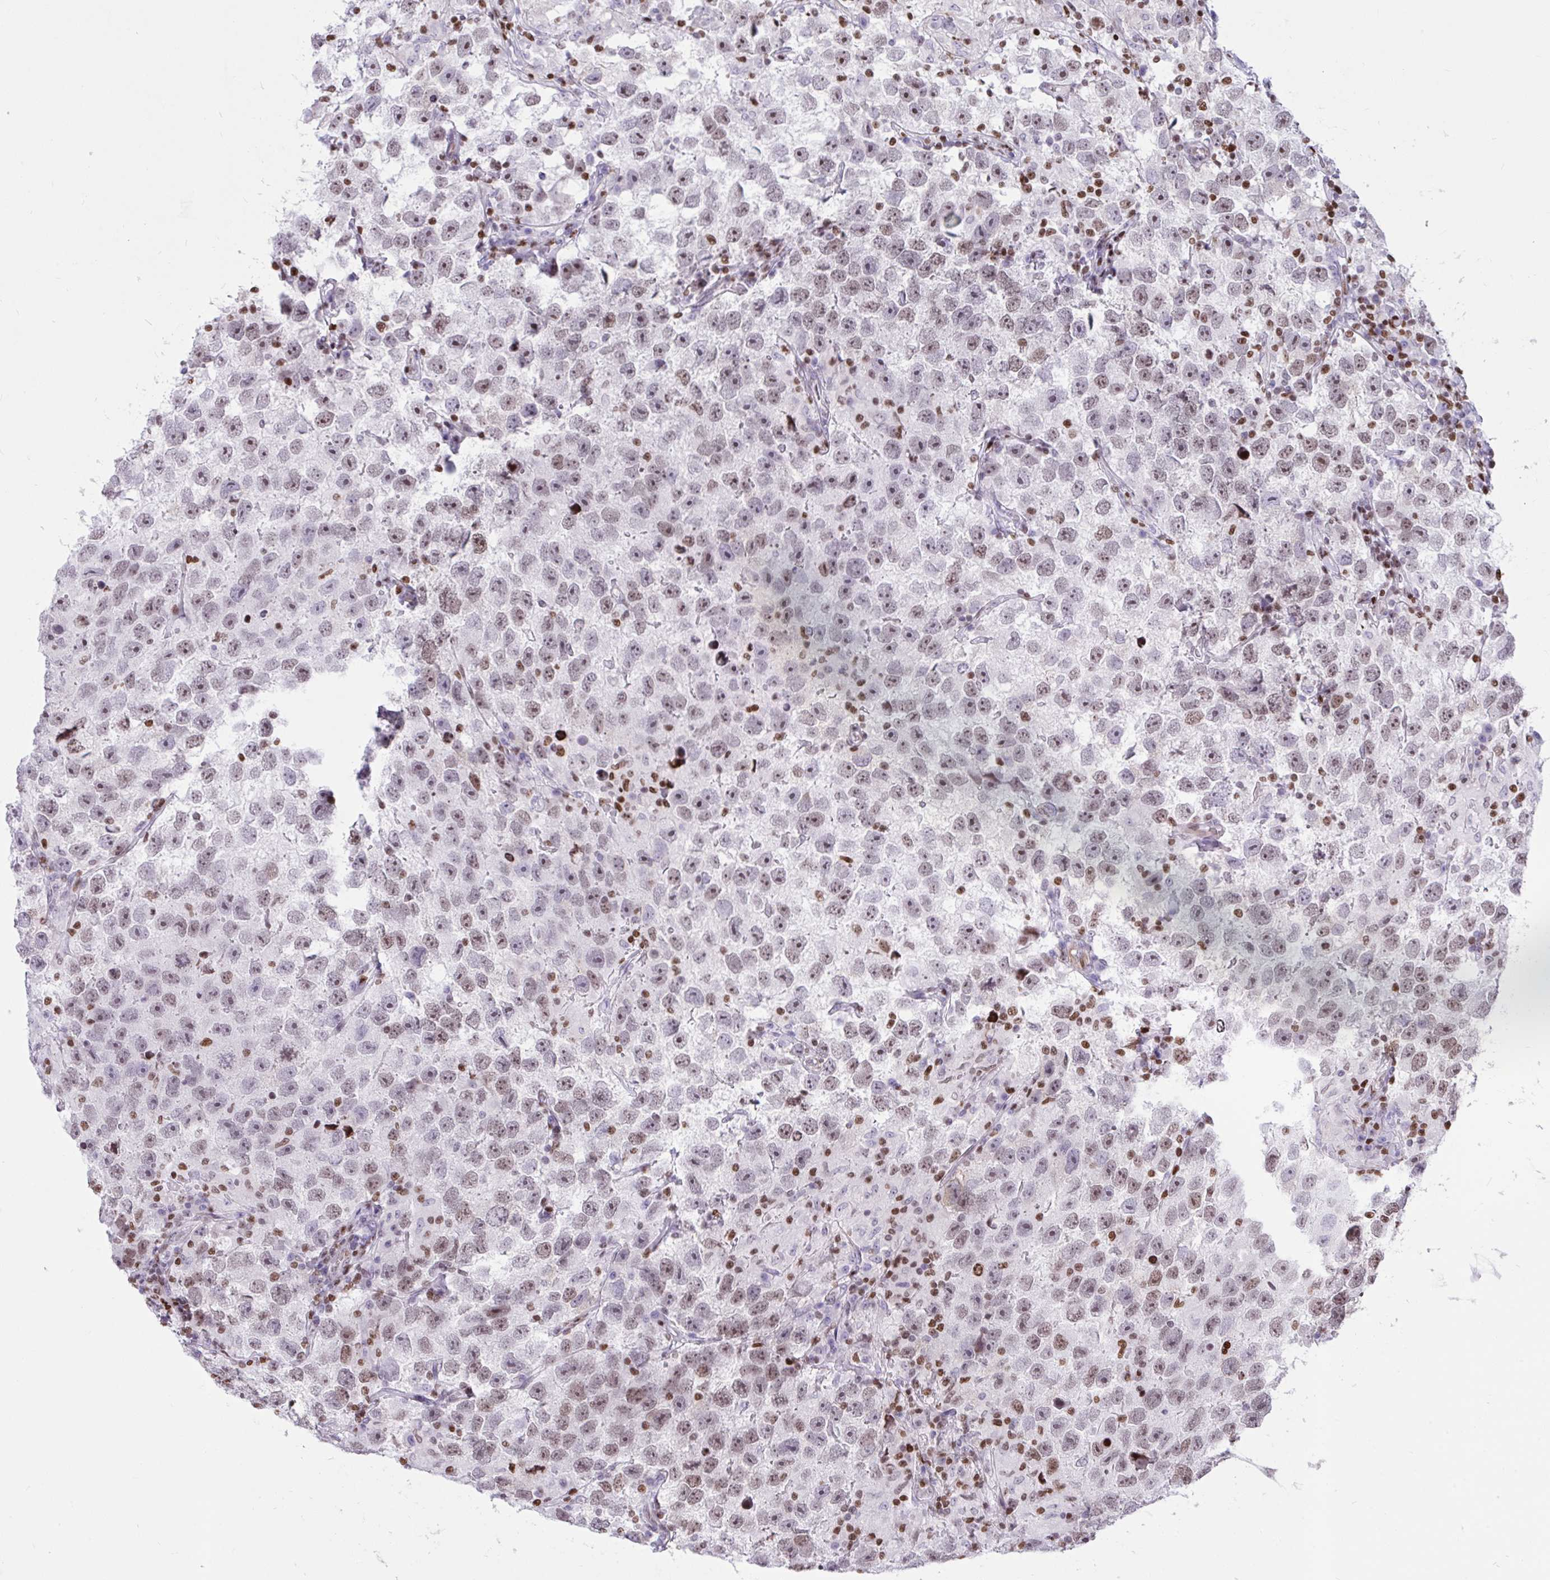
{"staining": {"intensity": "weak", "quantity": ">75%", "location": "nuclear"}, "tissue": "testis cancer", "cell_type": "Tumor cells", "image_type": "cancer", "snomed": [{"axis": "morphology", "description": "Seminoma, NOS"}, {"axis": "topography", "description": "Testis"}], "caption": "Protein expression analysis of human testis cancer (seminoma) reveals weak nuclear staining in about >75% of tumor cells.", "gene": "HMGB2", "patient": {"sex": "male", "age": 26}}